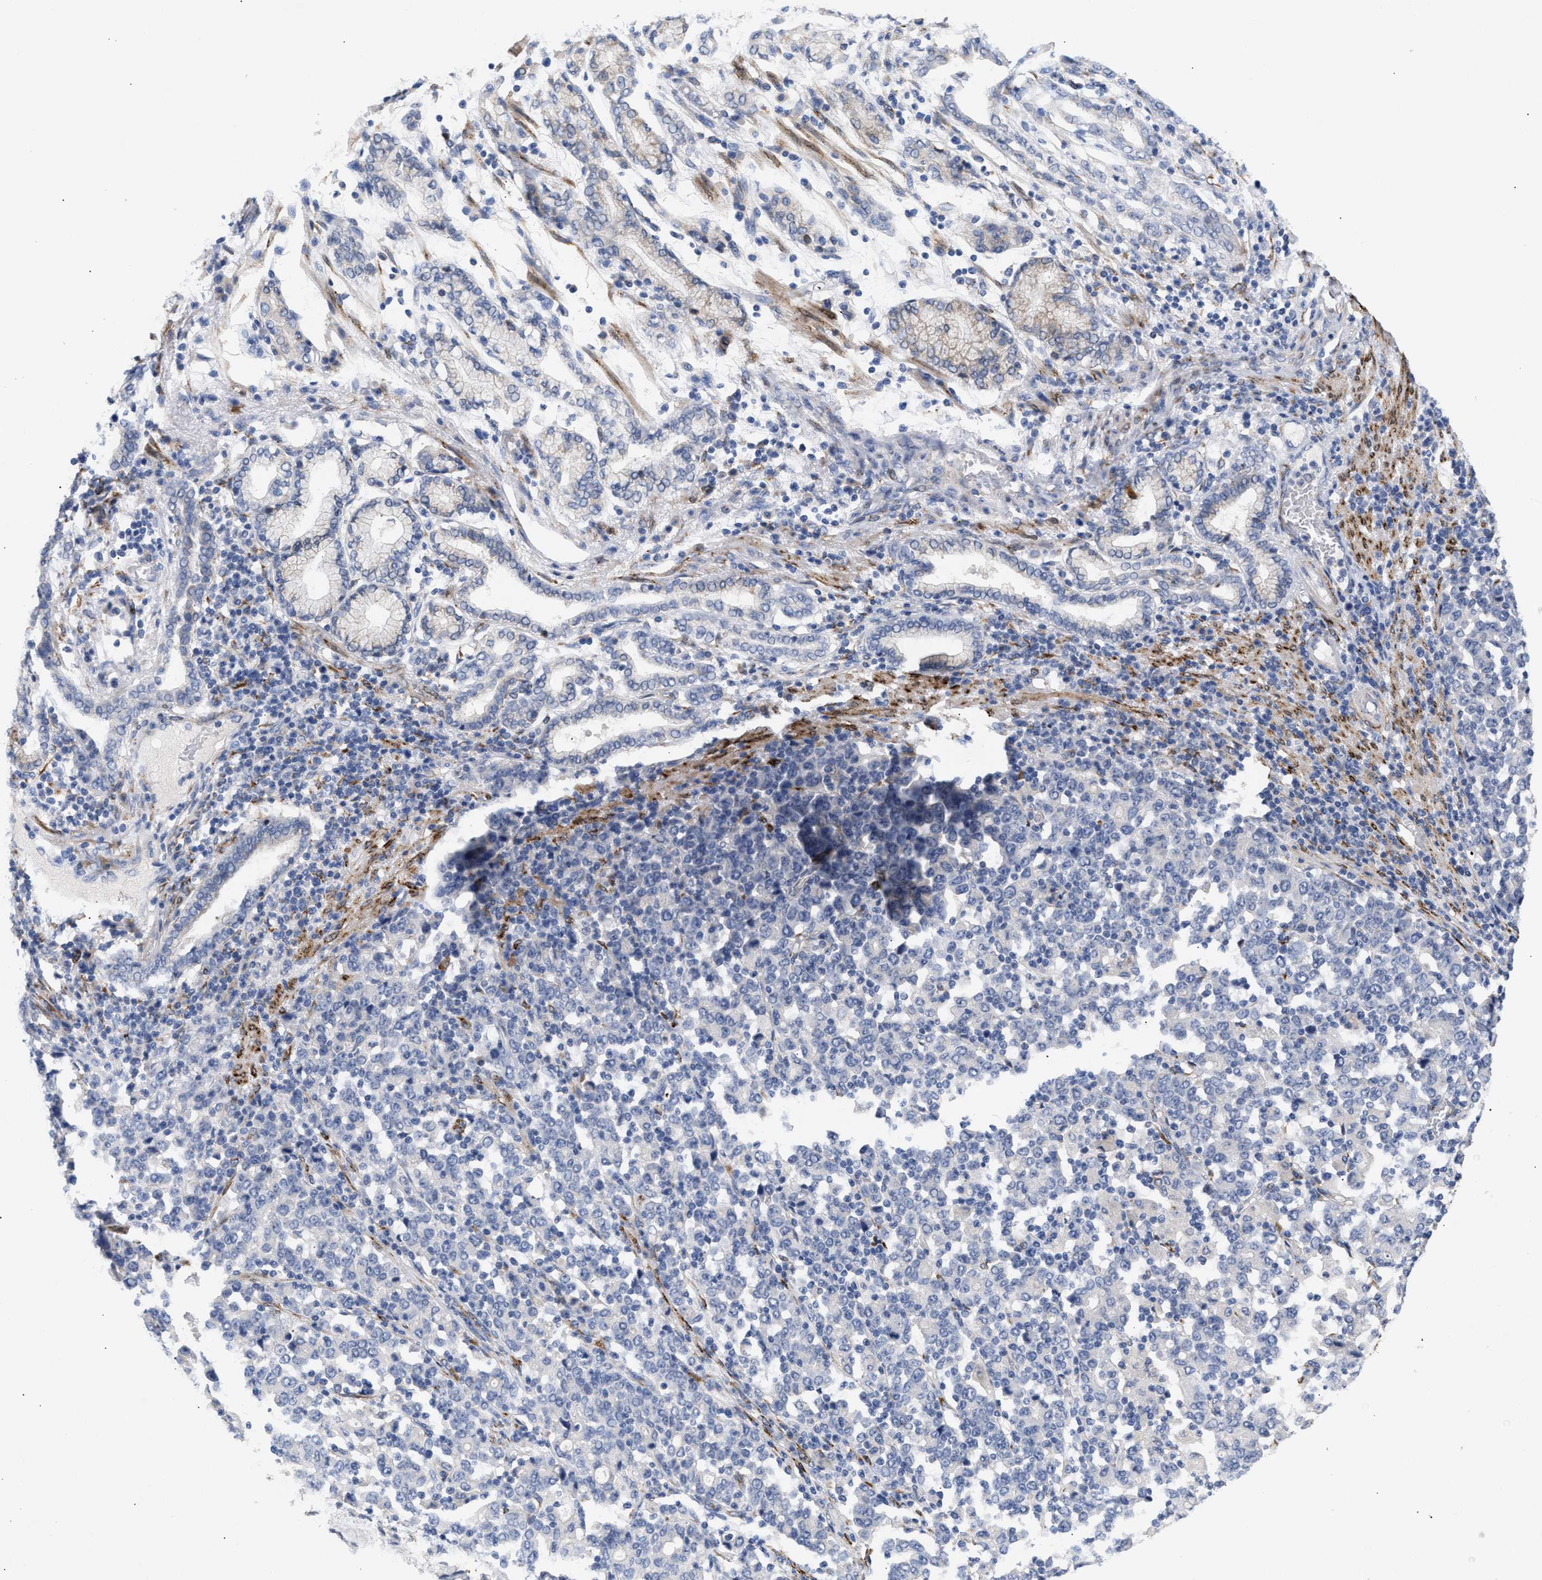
{"staining": {"intensity": "negative", "quantity": "none", "location": "none"}, "tissue": "stomach cancer", "cell_type": "Tumor cells", "image_type": "cancer", "snomed": [{"axis": "morphology", "description": "Adenocarcinoma, NOS"}, {"axis": "topography", "description": "Stomach, upper"}], "caption": "The image displays no significant expression in tumor cells of adenocarcinoma (stomach). (DAB (3,3'-diaminobenzidine) immunohistochemistry visualized using brightfield microscopy, high magnification).", "gene": "SELENOM", "patient": {"sex": "male", "age": 69}}